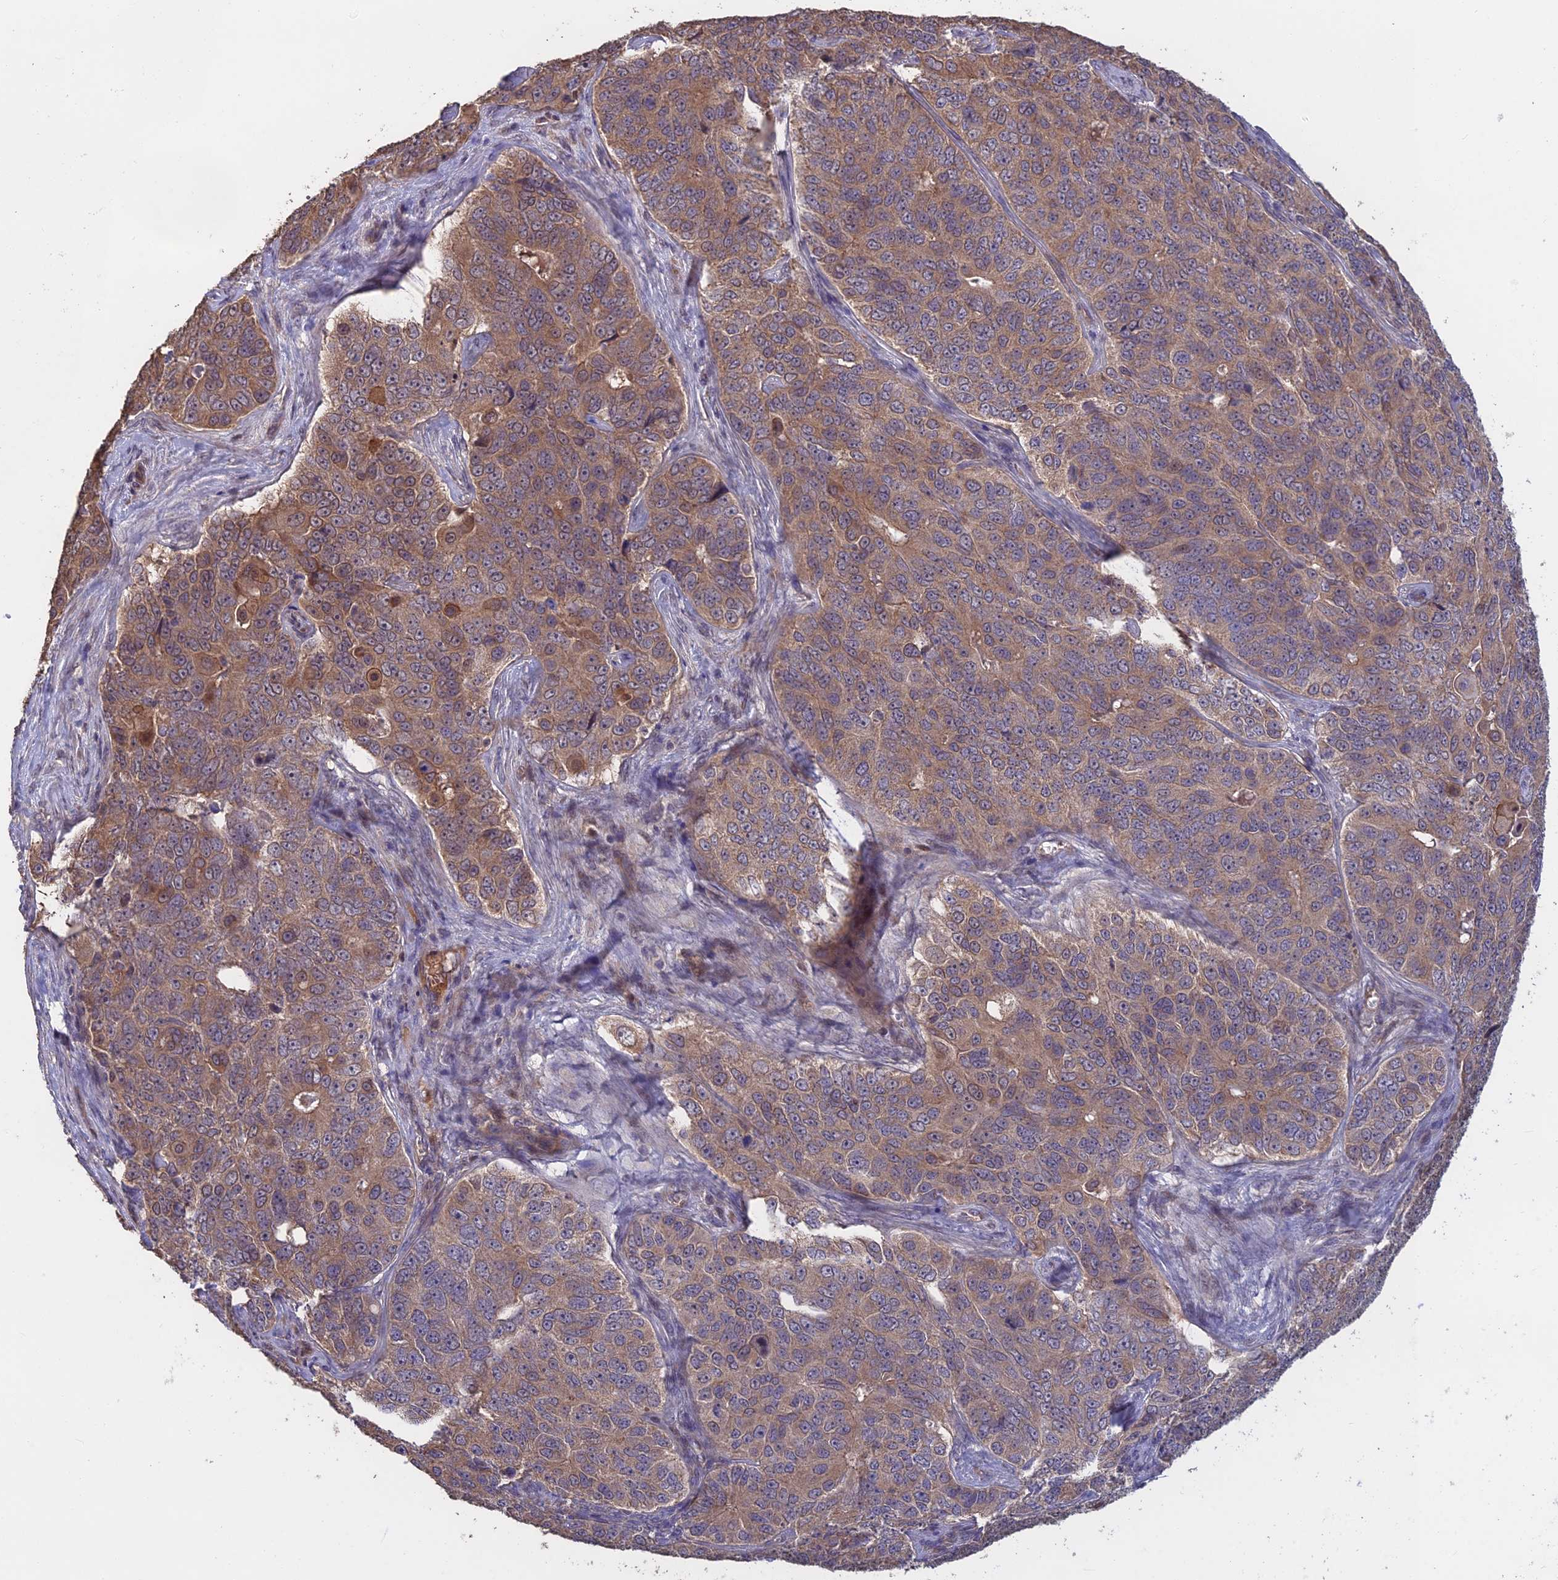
{"staining": {"intensity": "moderate", "quantity": ">75%", "location": "cytoplasmic/membranous"}, "tissue": "ovarian cancer", "cell_type": "Tumor cells", "image_type": "cancer", "snomed": [{"axis": "morphology", "description": "Carcinoma, endometroid"}, {"axis": "topography", "description": "Ovary"}], "caption": "Human ovarian cancer stained with a brown dye displays moderate cytoplasmic/membranous positive positivity in about >75% of tumor cells.", "gene": "SHISA5", "patient": {"sex": "female", "age": 51}}